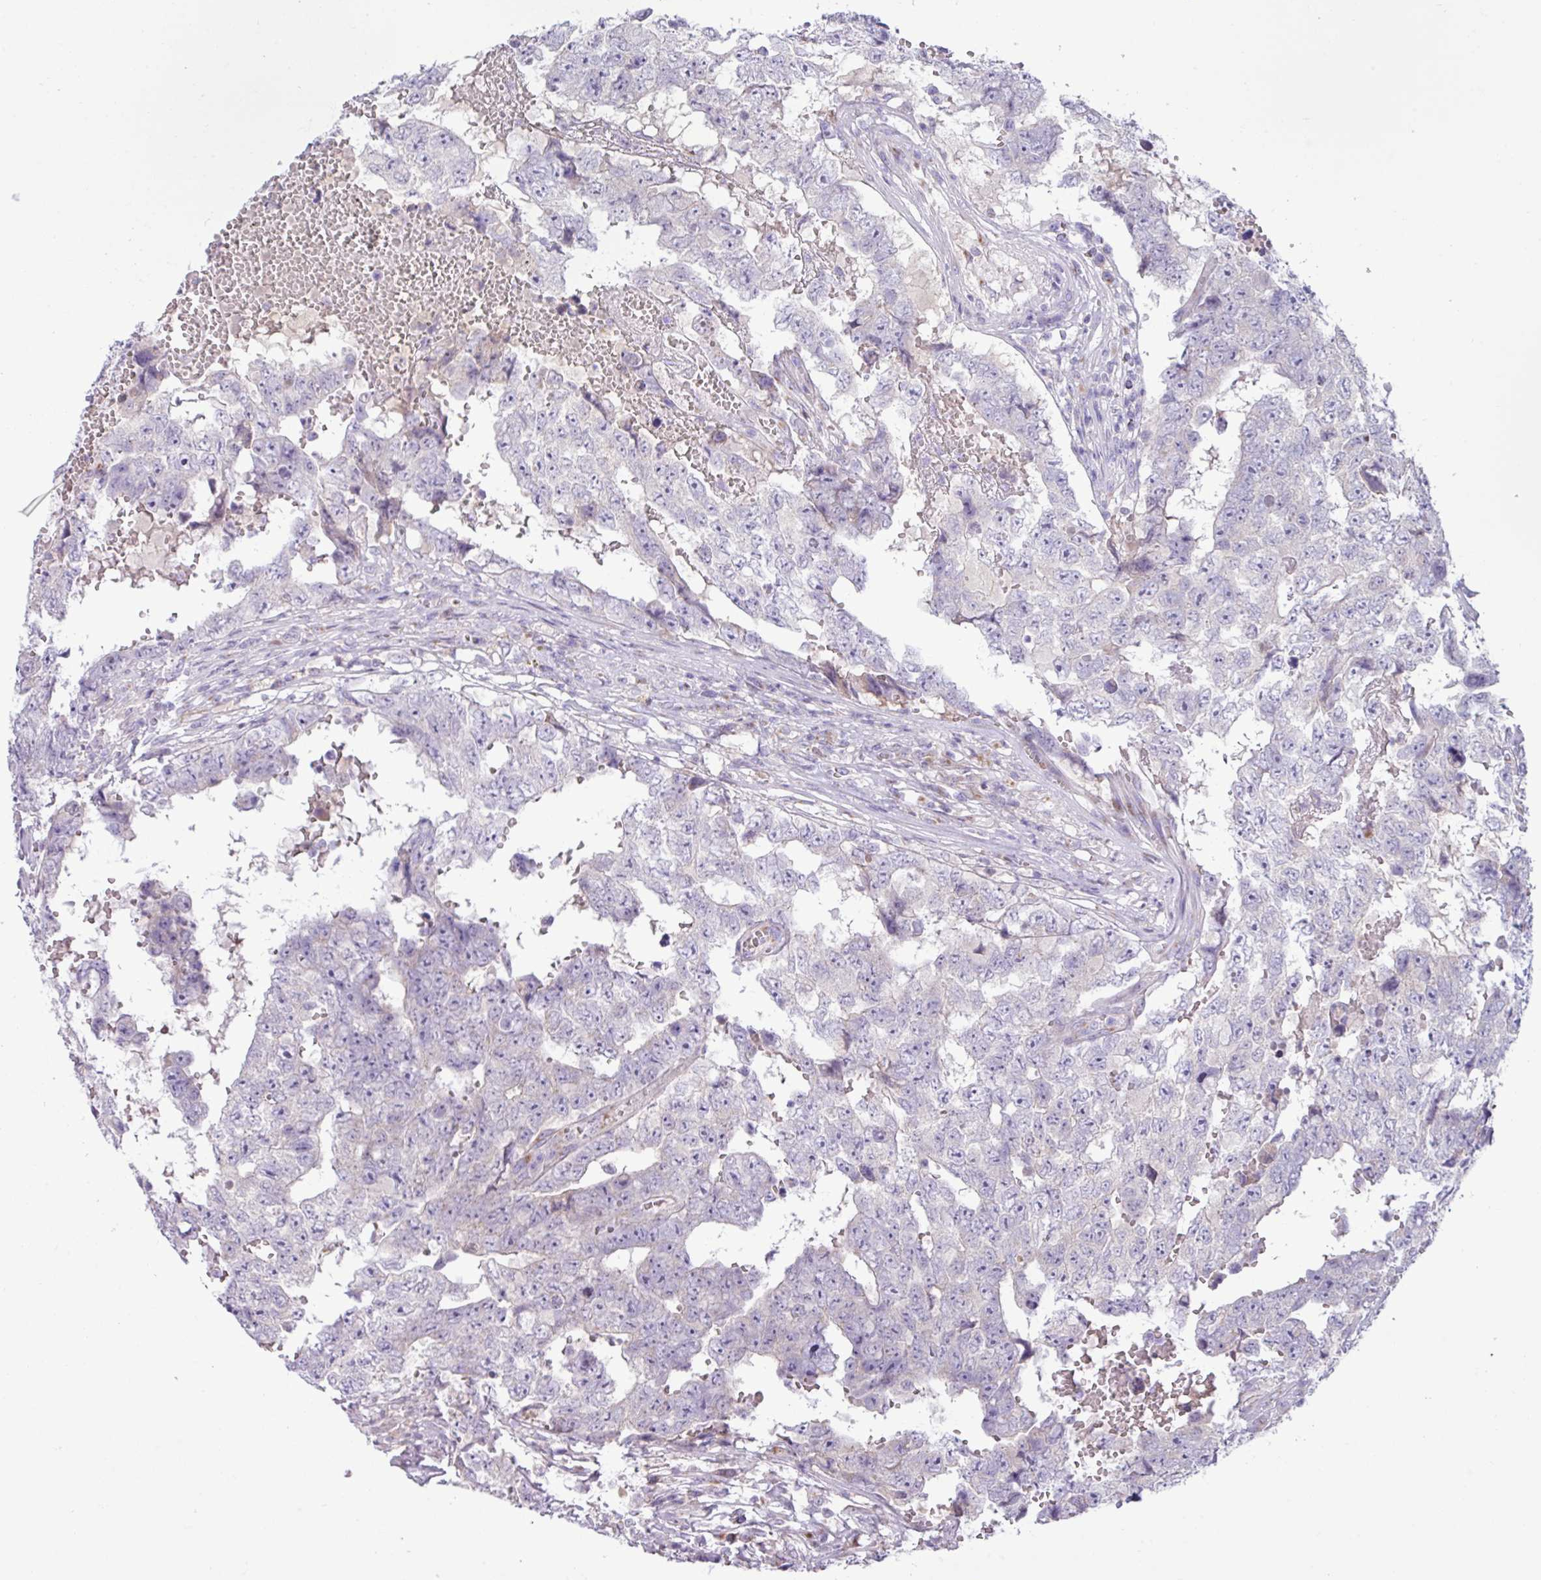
{"staining": {"intensity": "negative", "quantity": "none", "location": "none"}, "tissue": "testis cancer", "cell_type": "Tumor cells", "image_type": "cancer", "snomed": [{"axis": "morphology", "description": "Carcinoma, Embryonal, NOS"}, {"axis": "topography", "description": "Testis"}], "caption": "There is no significant expression in tumor cells of embryonal carcinoma (testis).", "gene": "STIMATE", "patient": {"sex": "male", "age": 25}}